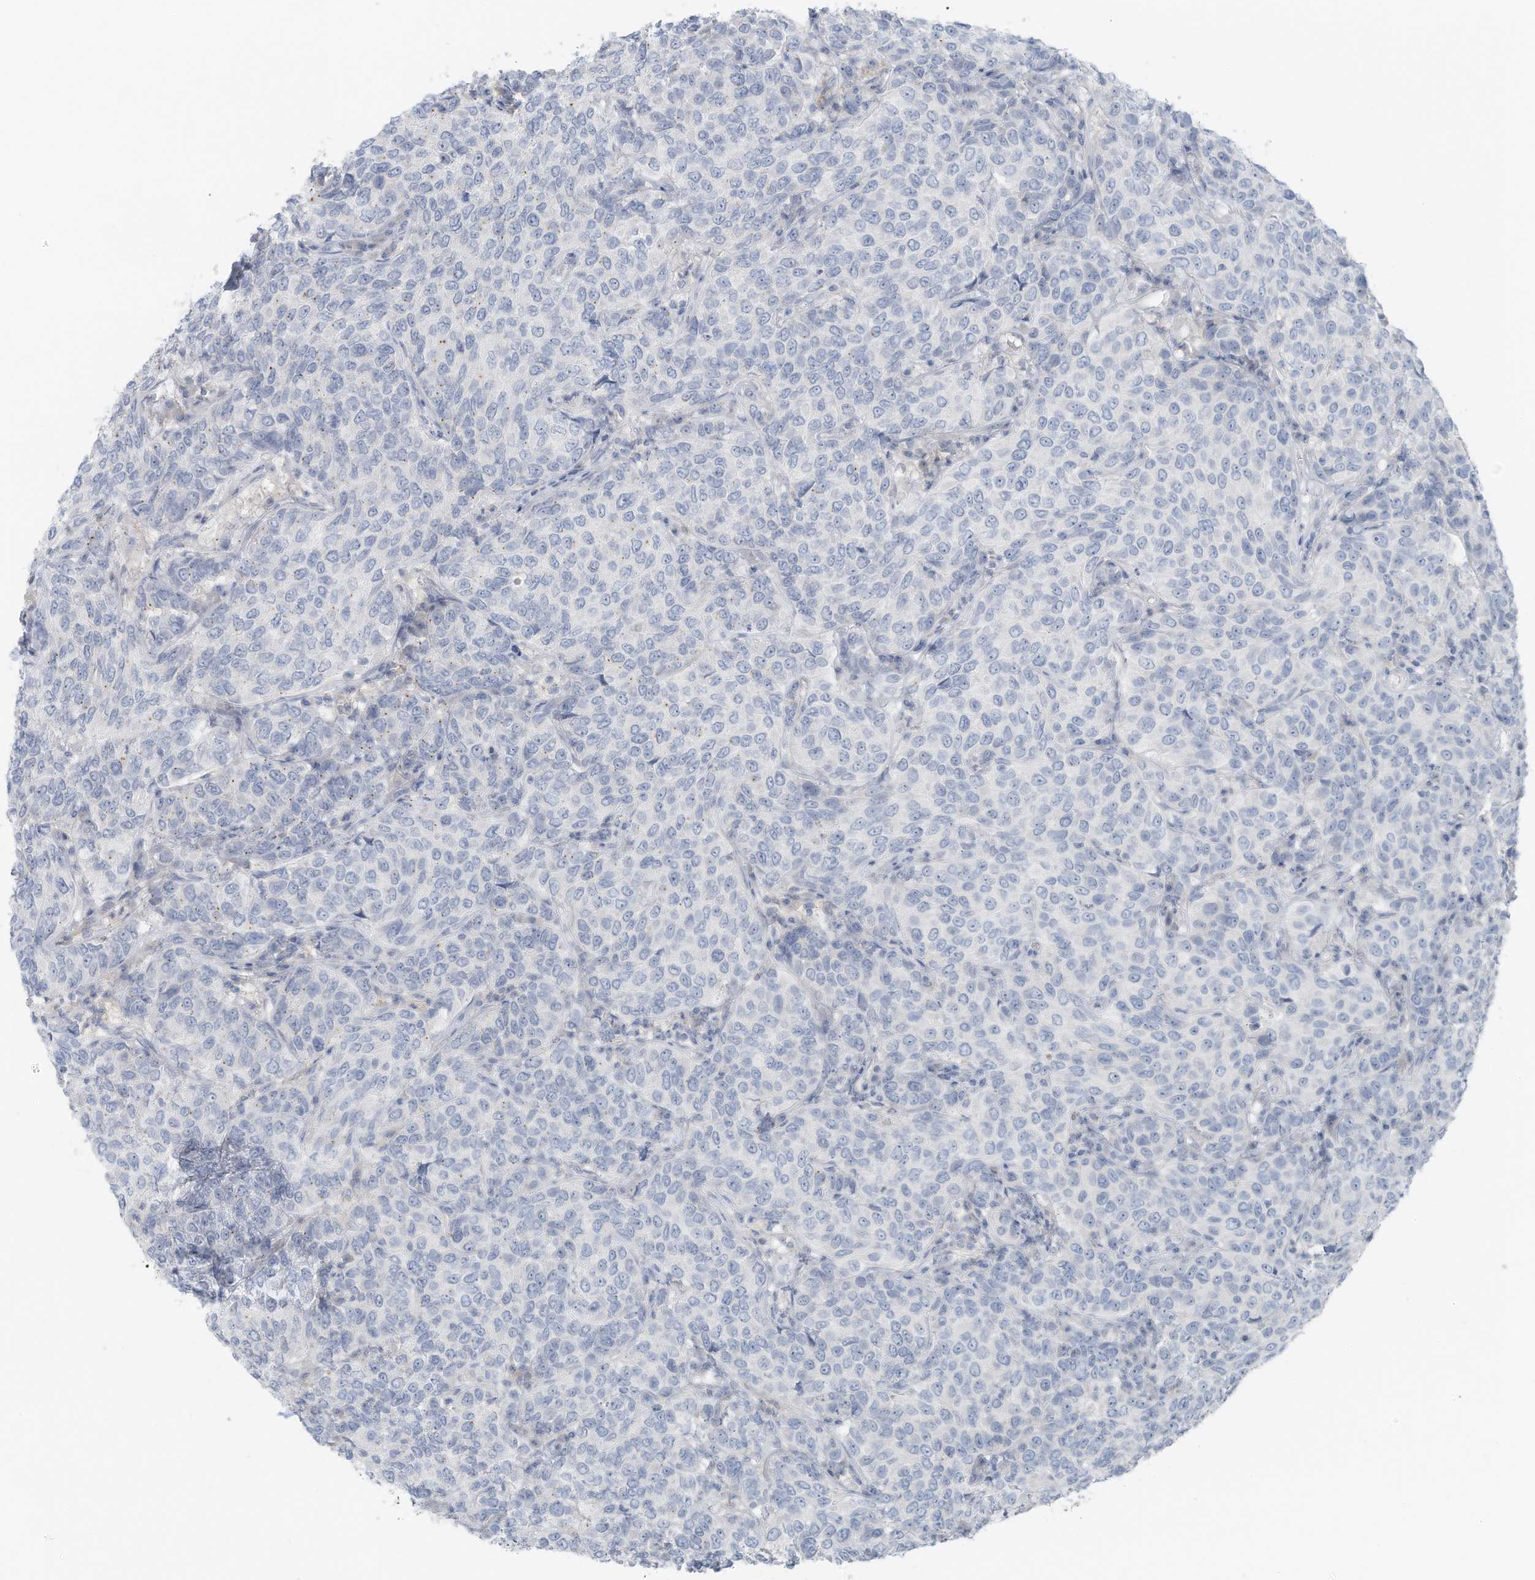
{"staining": {"intensity": "negative", "quantity": "none", "location": "none"}, "tissue": "breast cancer", "cell_type": "Tumor cells", "image_type": "cancer", "snomed": [{"axis": "morphology", "description": "Duct carcinoma"}, {"axis": "topography", "description": "Breast"}], "caption": "DAB (3,3'-diaminobenzidine) immunohistochemical staining of human infiltrating ductal carcinoma (breast) exhibits no significant positivity in tumor cells. (Stains: DAB (3,3'-diaminobenzidine) IHC with hematoxylin counter stain, Microscopy: brightfield microscopy at high magnification).", "gene": "SLC25A43", "patient": {"sex": "female", "age": 55}}